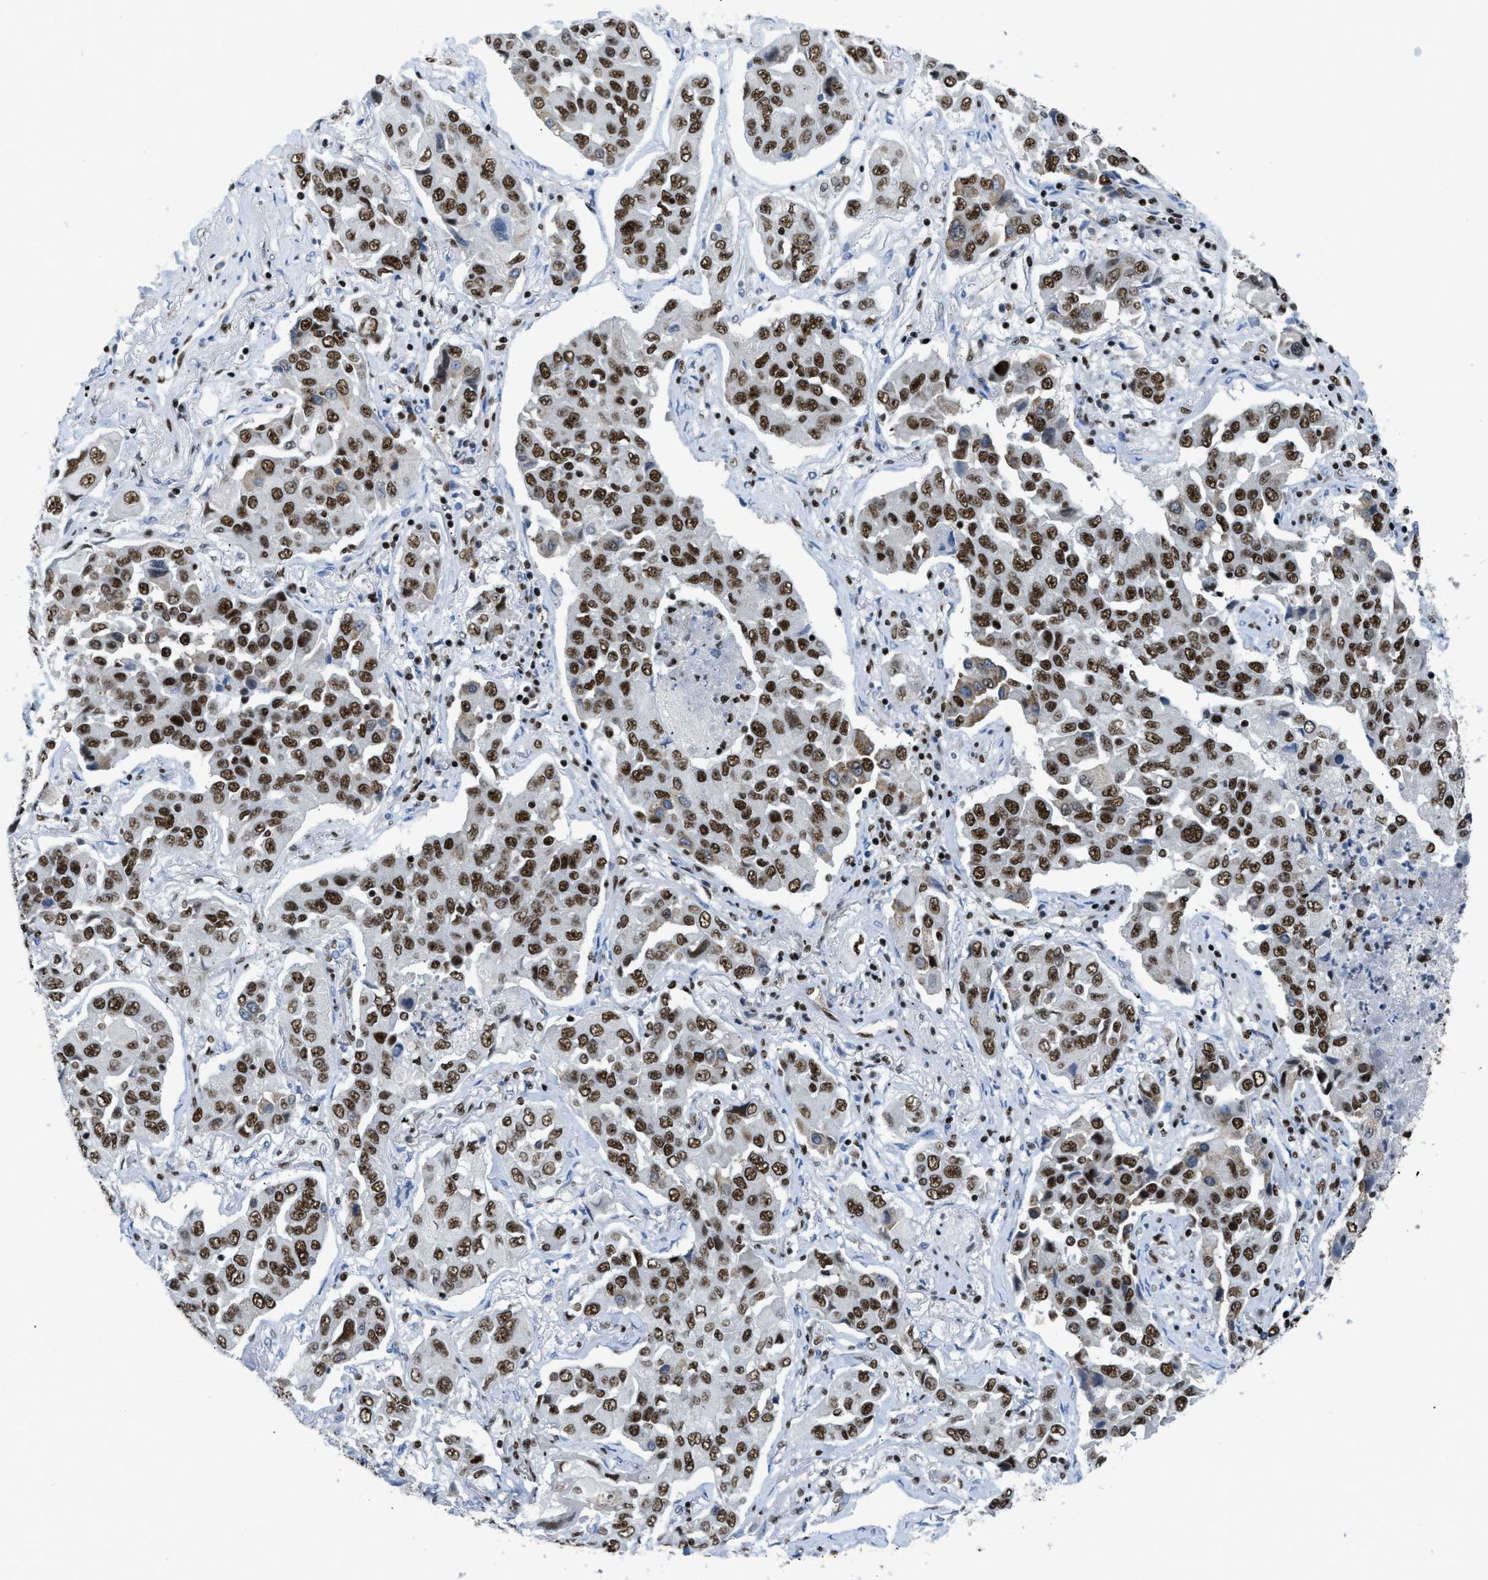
{"staining": {"intensity": "strong", "quantity": ">75%", "location": "nuclear"}, "tissue": "lung cancer", "cell_type": "Tumor cells", "image_type": "cancer", "snomed": [{"axis": "morphology", "description": "Adenocarcinoma, NOS"}, {"axis": "topography", "description": "Lung"}], "caption": "Immunohistochemical staining of human lung cancer (adenocarcinoma) demonstrates high levels of strong nuclear staining in about >75% of tumor cells.", "gene": "SCAF4", "patient": {"sex": "female", "age": 65}}